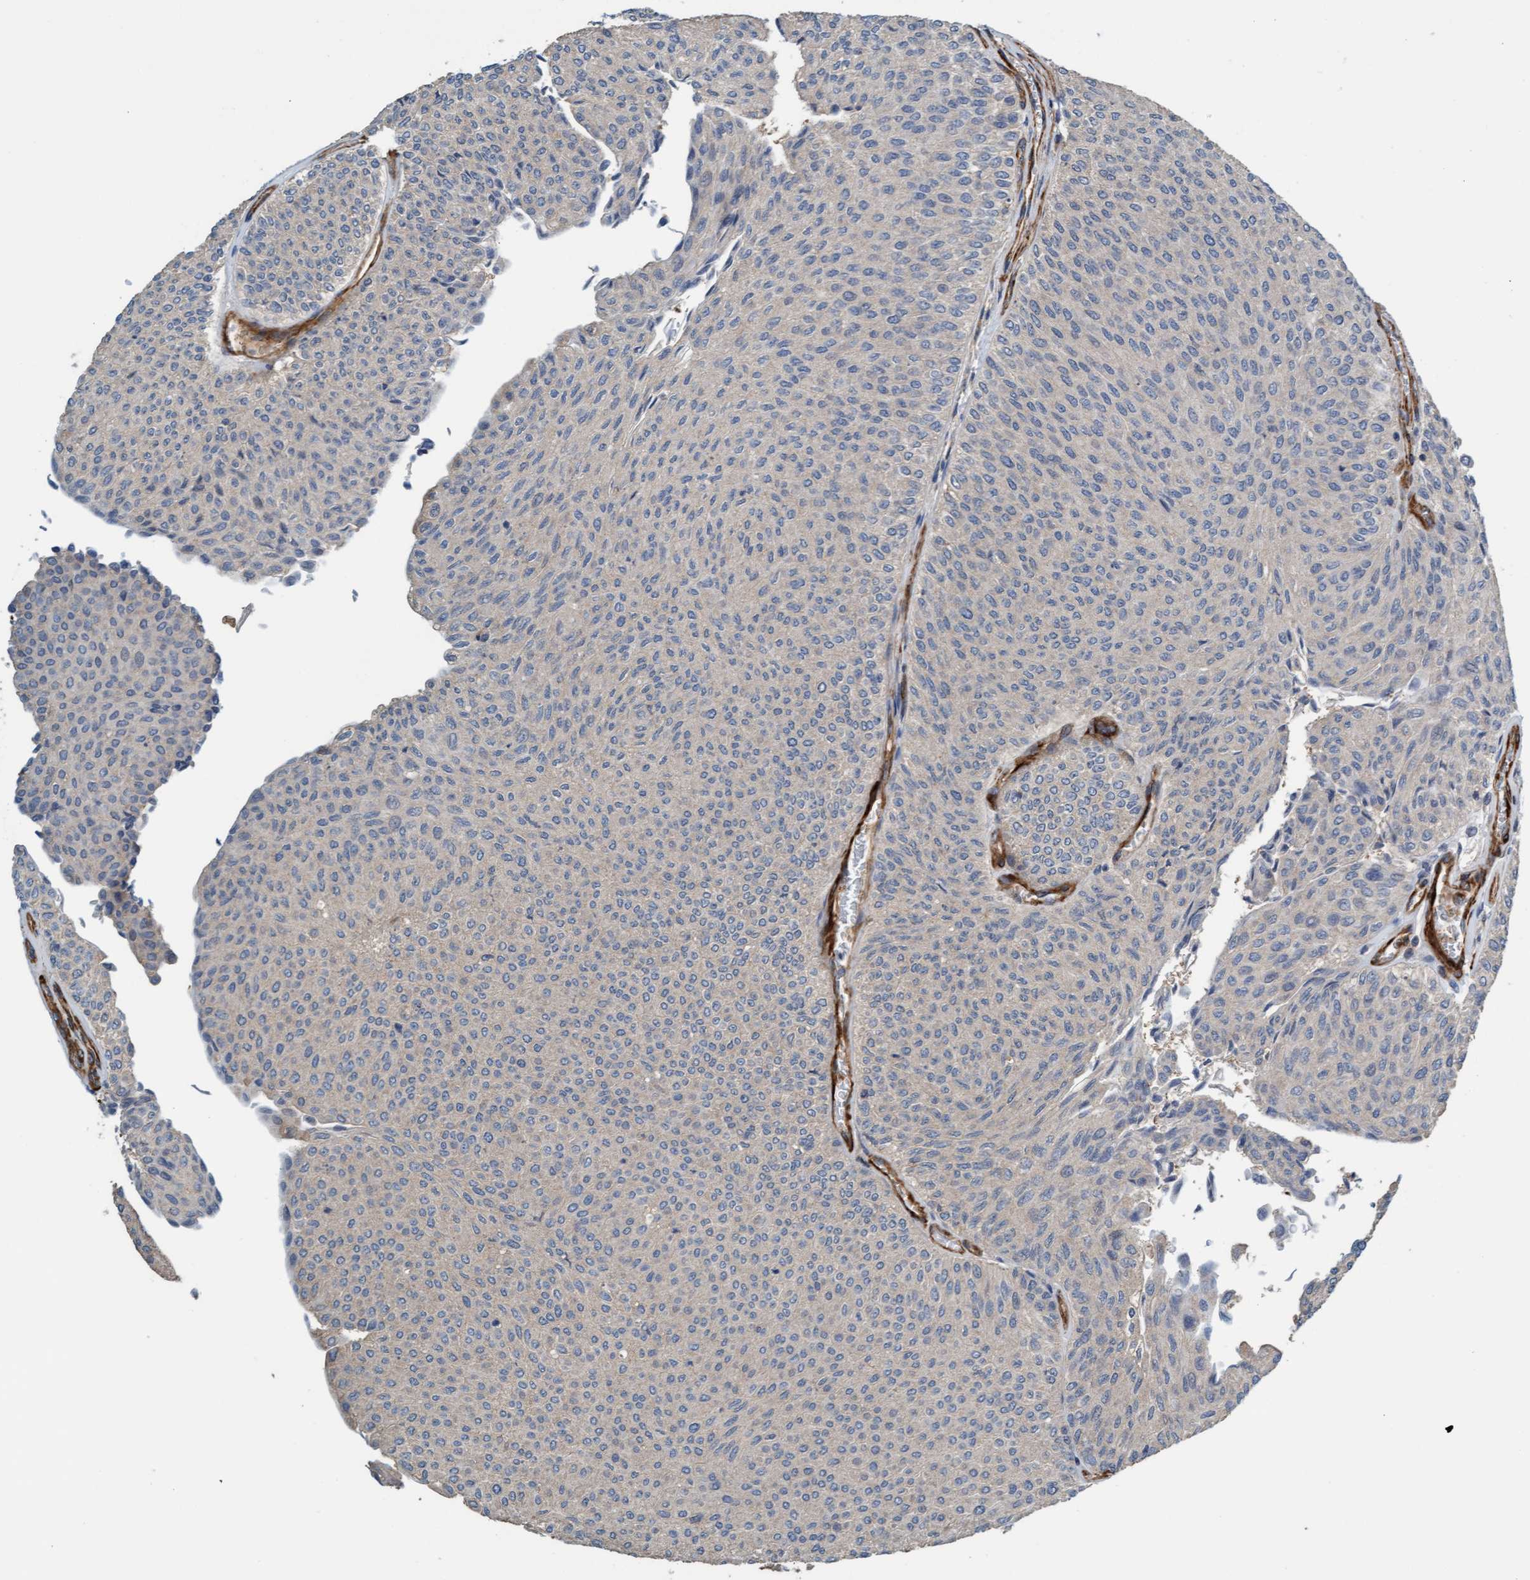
{"staining": {"intensity": "negative", "quantity": "none", "location": "none"}, "tissue": "urothelial cancer", "cell_type": "Tumor cells", "image_type": "cancer", "snomed": [{"axis": "morphology", "description": "Urothelial carcinoma, Low grade"}, {"axis": "topography", "description": "Urinary bladder"}], "caption": "Immunohistochemistry (IHC) of human urothelial cancer shows no staining in tumor cells.", "gene": "FMNL3", "patient": {"sex": "male", "age": 78}}